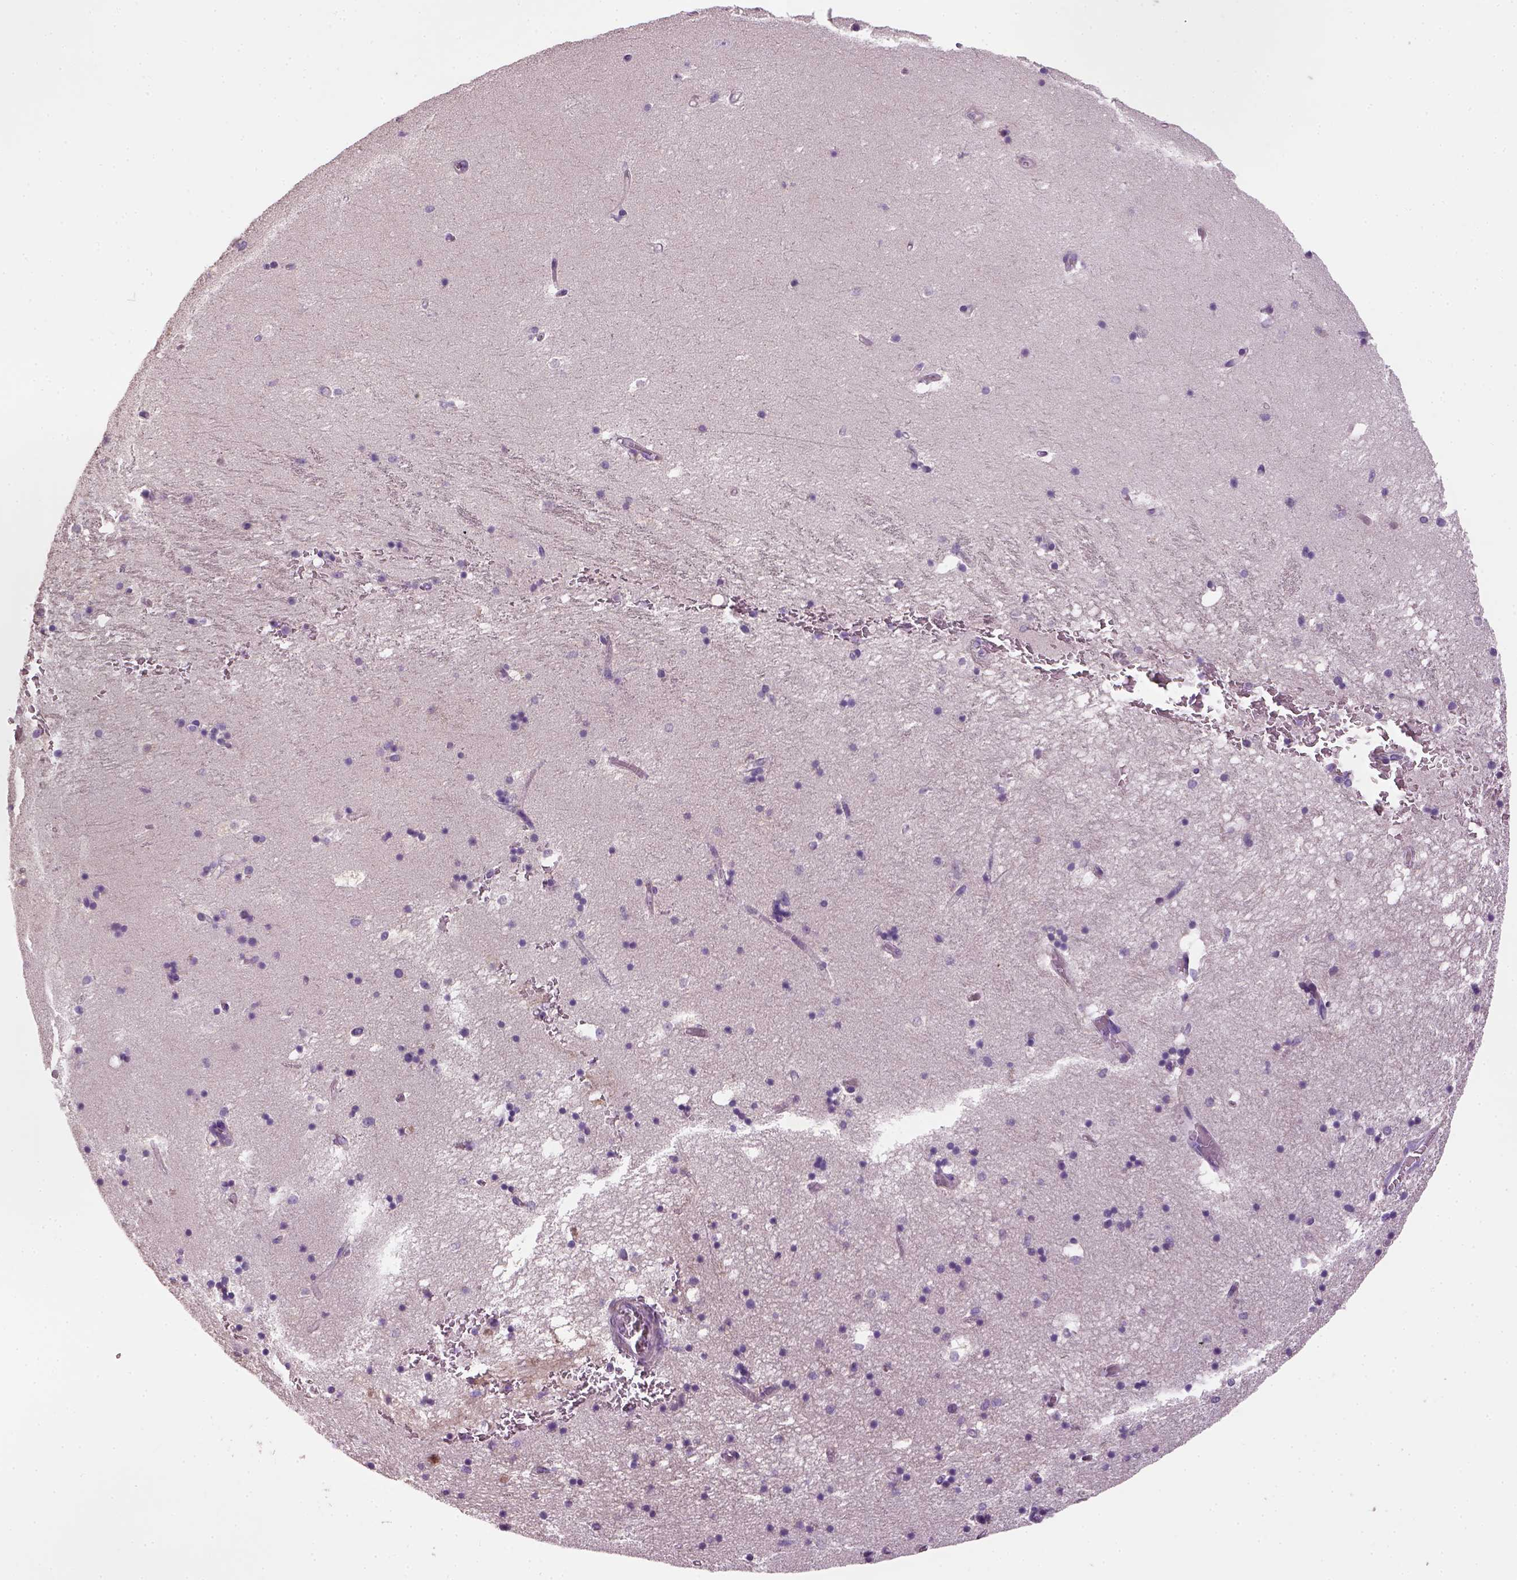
{"staining": {"intensity": "negative", "quantity": "none", "location": "none"}, "tissue": "hippocampus", "cell_type": "Glial cells", "image_type": "normal", "snomed": [{"axis": "morphology", "description": "Normal tissue, NOS"}, {"axis": "topography", "description": "Hippocampus"}], "caption": "This photomicrograph is of unremarkable hippocampus stained with immunohistochemistry (IHC) to label a protein in brown with the nuclei are counter-stained blue. There is no staining in glial cells.", "gene": "ELOVL3", "patient": {"sex": "male", "age": 58}}